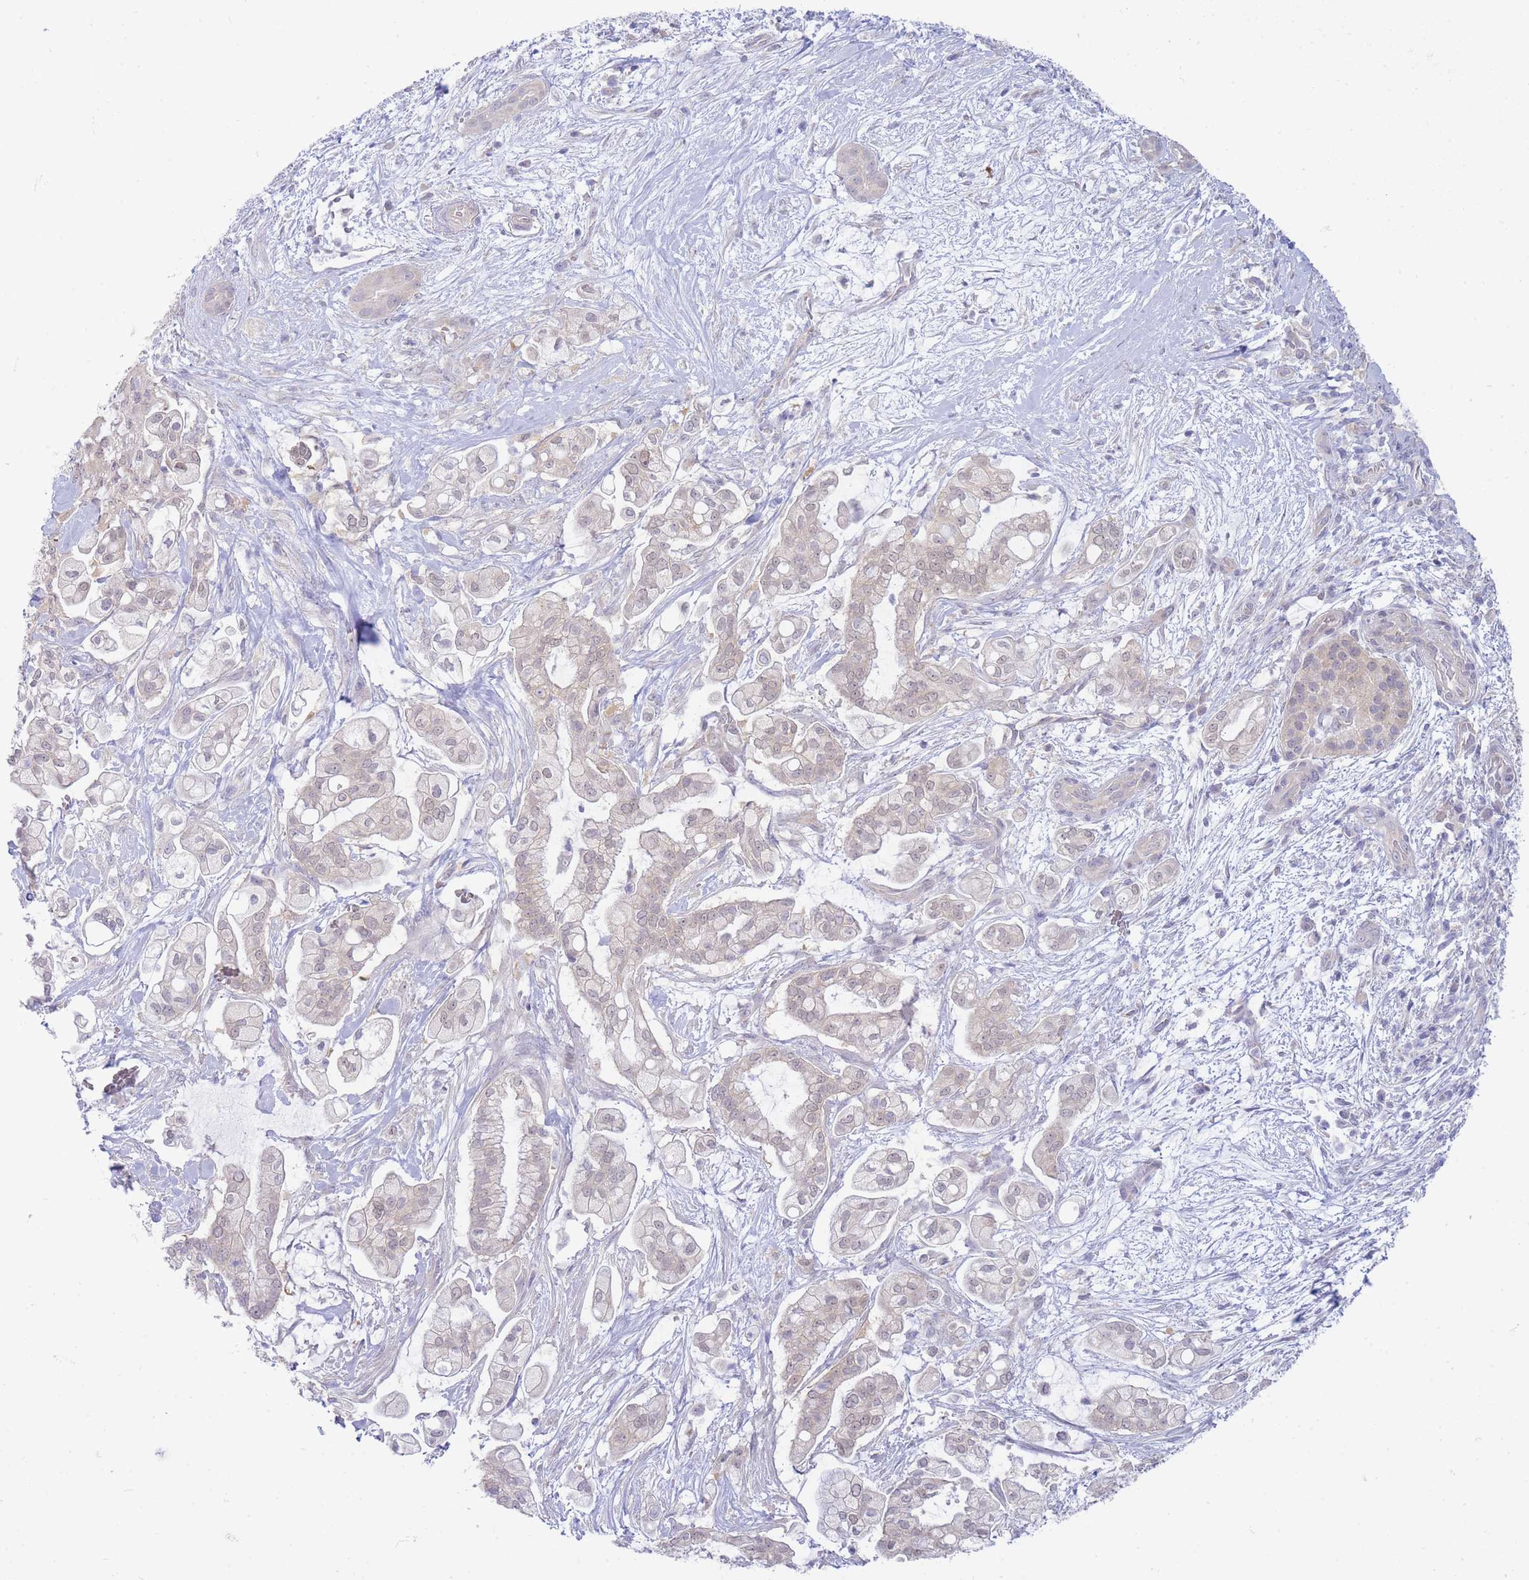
{"staining": {"intensity": "weak", "quantity": "25%-75%", "location": "cytoplasmic/membranous"}, "tissue": "pancreatic cancer", "cell_type": "Tumor cells", "image_type": "cancer", "snomed": [{"axis": "morphology", "description": "Adenocarcinoma, NOS"}, {"axis": "topography", "description": "Pancreas"}], "caption": "The histopathology image exhibits a brown stain indicating the presence of a protein in the cytoplasmic/membranous of tumor cells in pancreatic cancer (adenocarcinoma).", "gene": "SUGT1", "patient": {"sex": "female", "age": 69}}